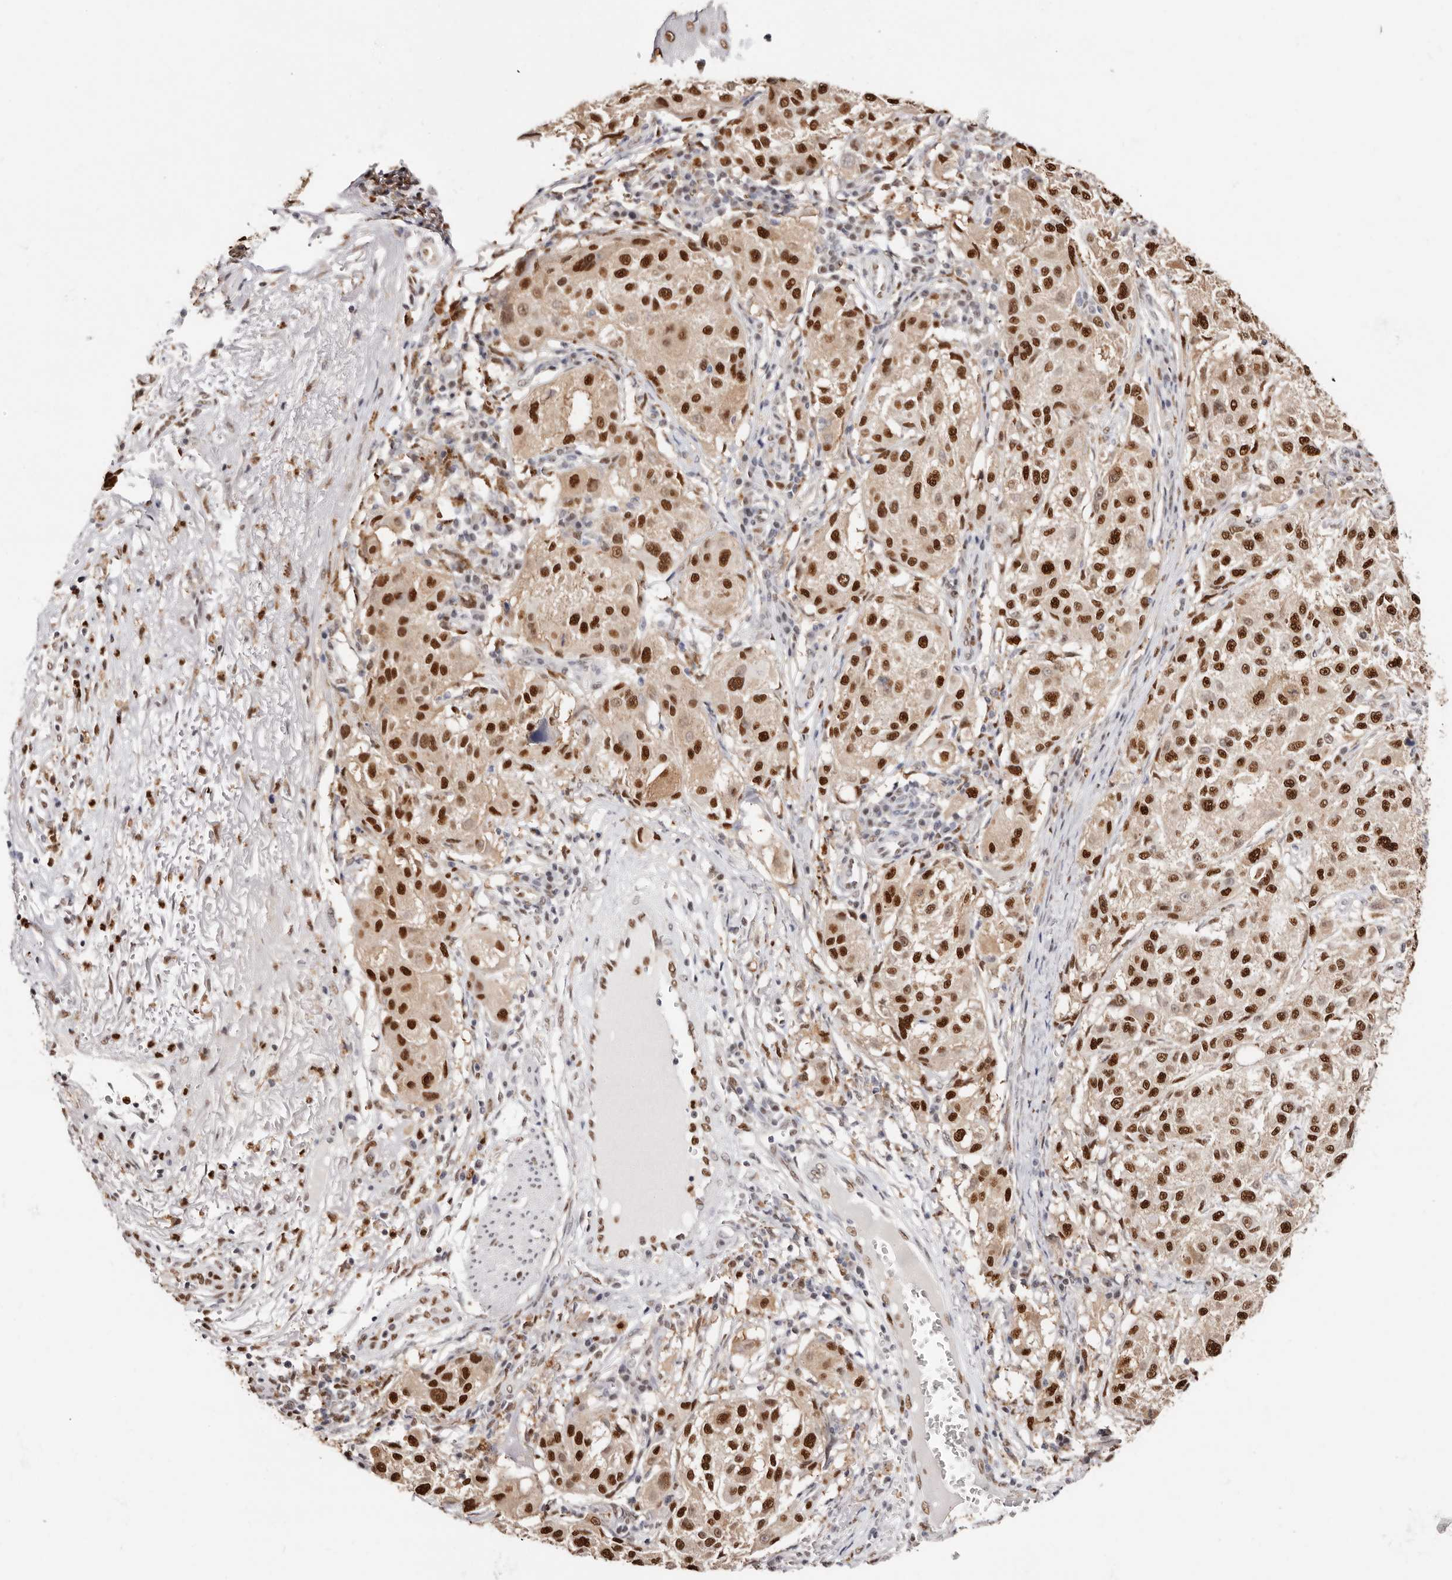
{"staining": {"intensity": "strong", "quantity": ">75%", "location": "nuclear"}, "tissue": "melanoma", "cell_type": "Tumor cells", "image_type": "cancer", "snomed": [{"axis": "morphology", "description": "Necrosis, NOS"}, {"axis": "morphology", "description": "Malignant melanoma, NOS"}, {"axis": "topography", "description": "Skin"}], "caption": "Immunohistochemistry (IHC) image of melanoma stained for a protein (brown), which reveals high levels of strong nuclear expression in about >75% of tumor cells.", "gene": "TKT", "patient": {"sex": "female", "age": 87}}